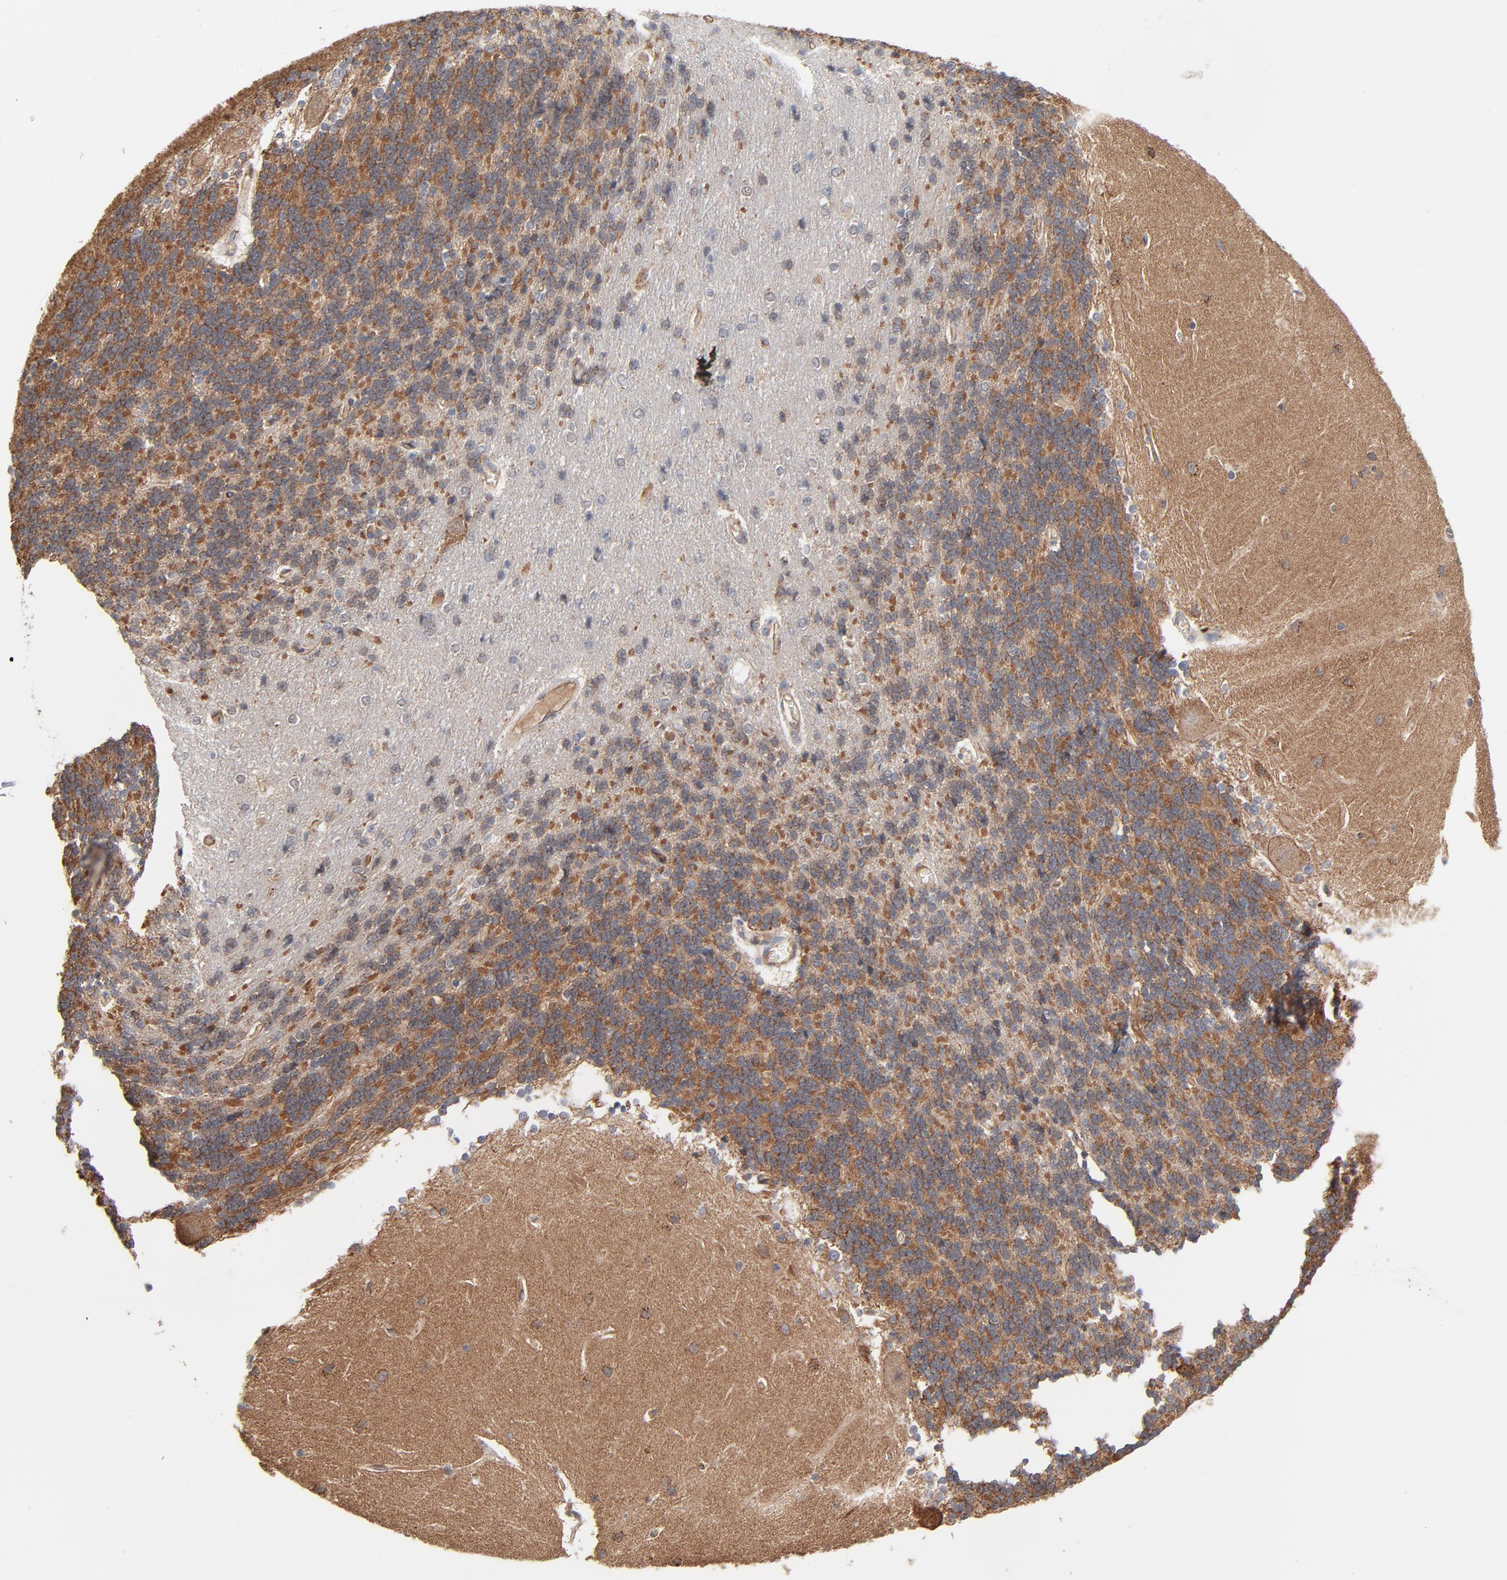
{"staining": {"intensity": "moderate", "quantity": "25%-75%", "location": "cytoplasmic/membranous"}, "tissue": "cerebellum", "cell_type": "Cells in granular layer", "image_type": "normal", "snomed": [{"axis": "morphology", "description": "Normal tissue, NOS"}, {"axis": "topography", "description": "Cerebellum"}], "caption": "Cerebellum stained for a protein reveals moderate cytoplasmic/membranous positivity in cells in granular layer. Nuclei are stained in blue.", "gene": "ABLIM3", "patient": {"sex": "female", "age": 54}}